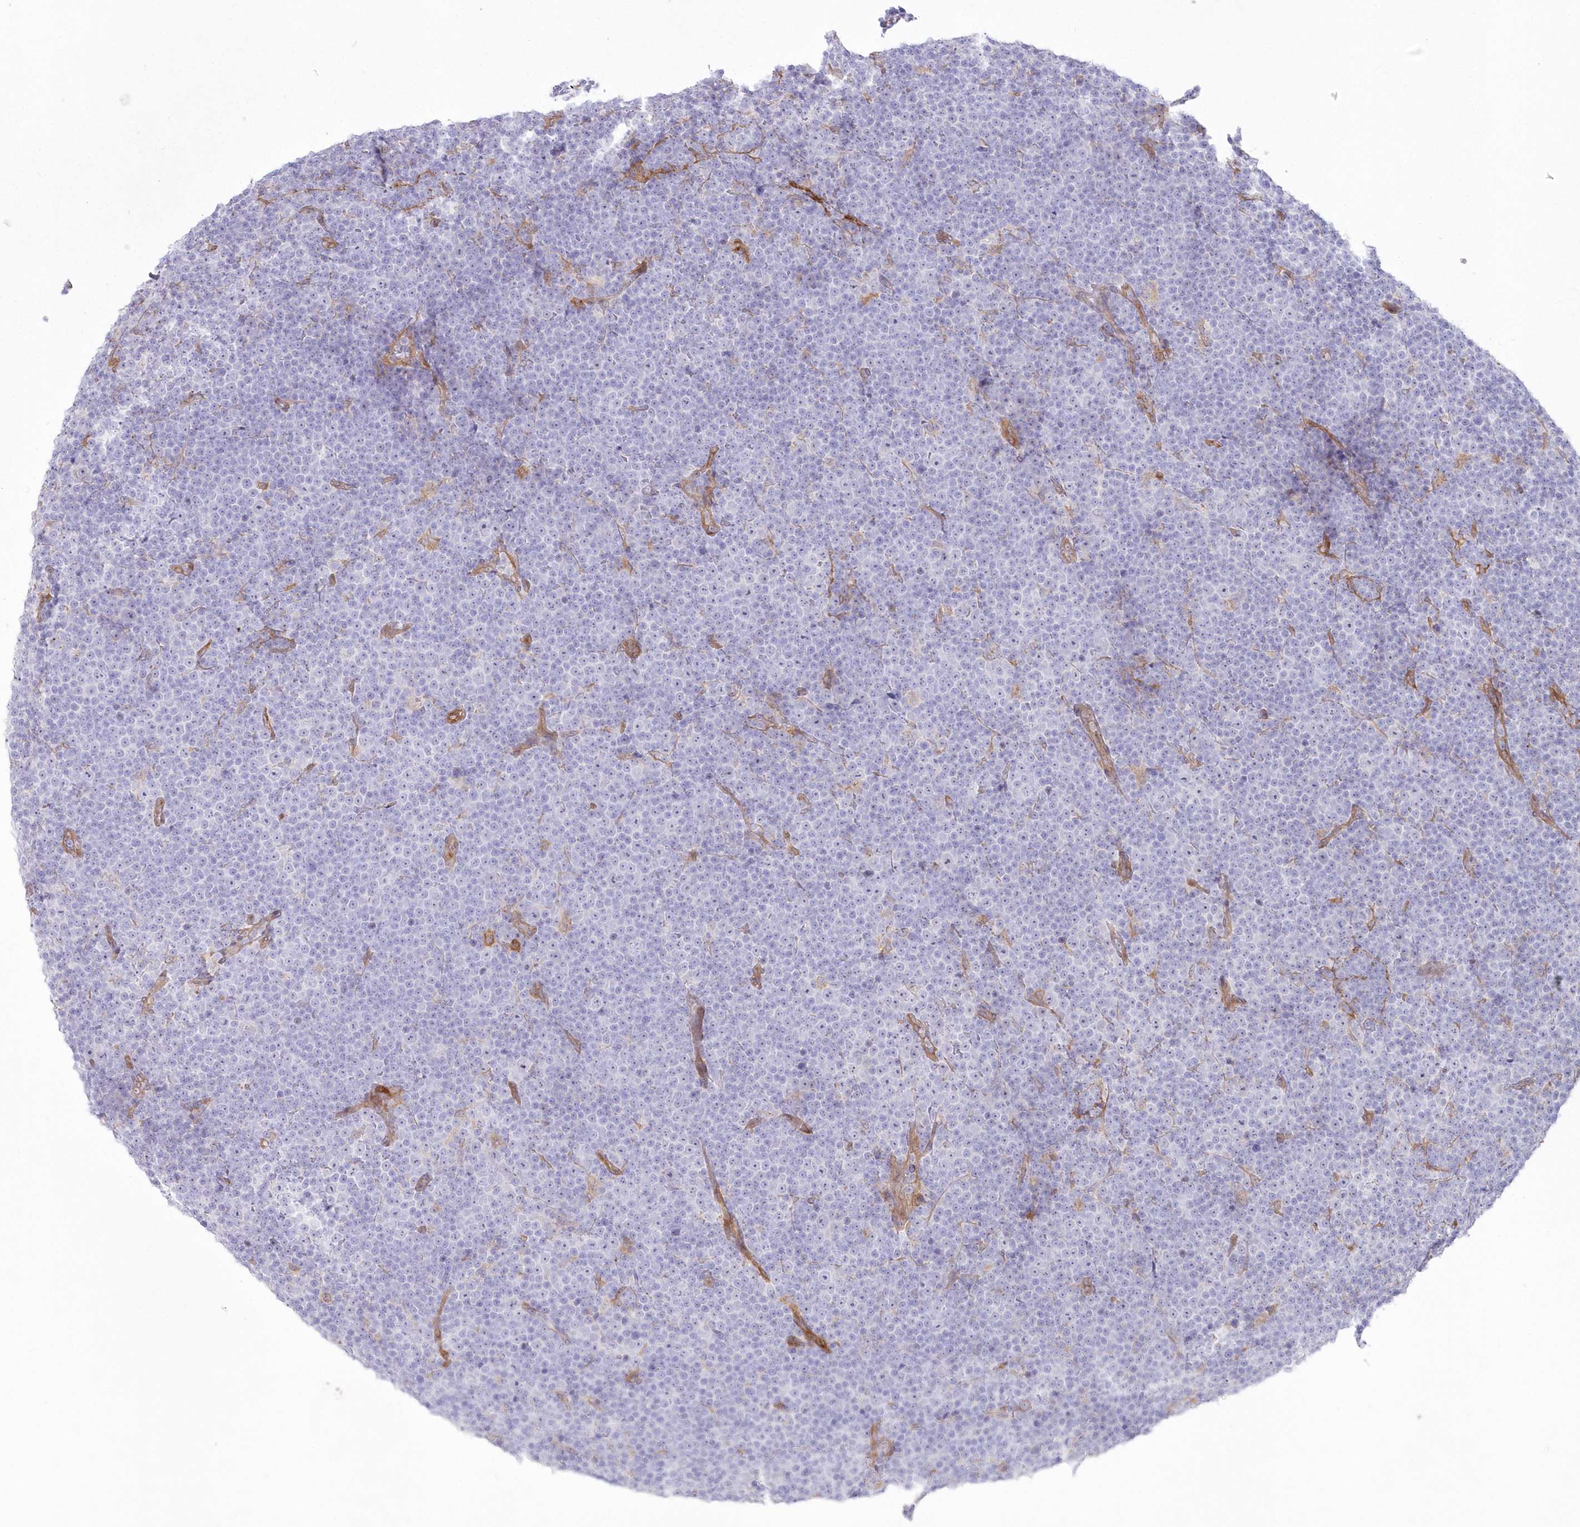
{"staining": {"intensity": "negative", "quantity": "none", "location": "none"}, "tissue": "lymphoma", "cell_type": "Tumor cells", "image_type": "cancer", "snomed": [{"axis": "morphology", "description": "Malignant lymphoma, non-Hodgkin's type, Low grade"}, {"axis": "topography", "description": "Lymph node"}], "caption": "Malignant lymphoma, non-Hodgkin's type (low-grade) was stained to show a protein in brown. There is no significant positivity in tumor cells.", "gene": "SH3PXD2B", "patient": {"sex": "female", "age": 67}}